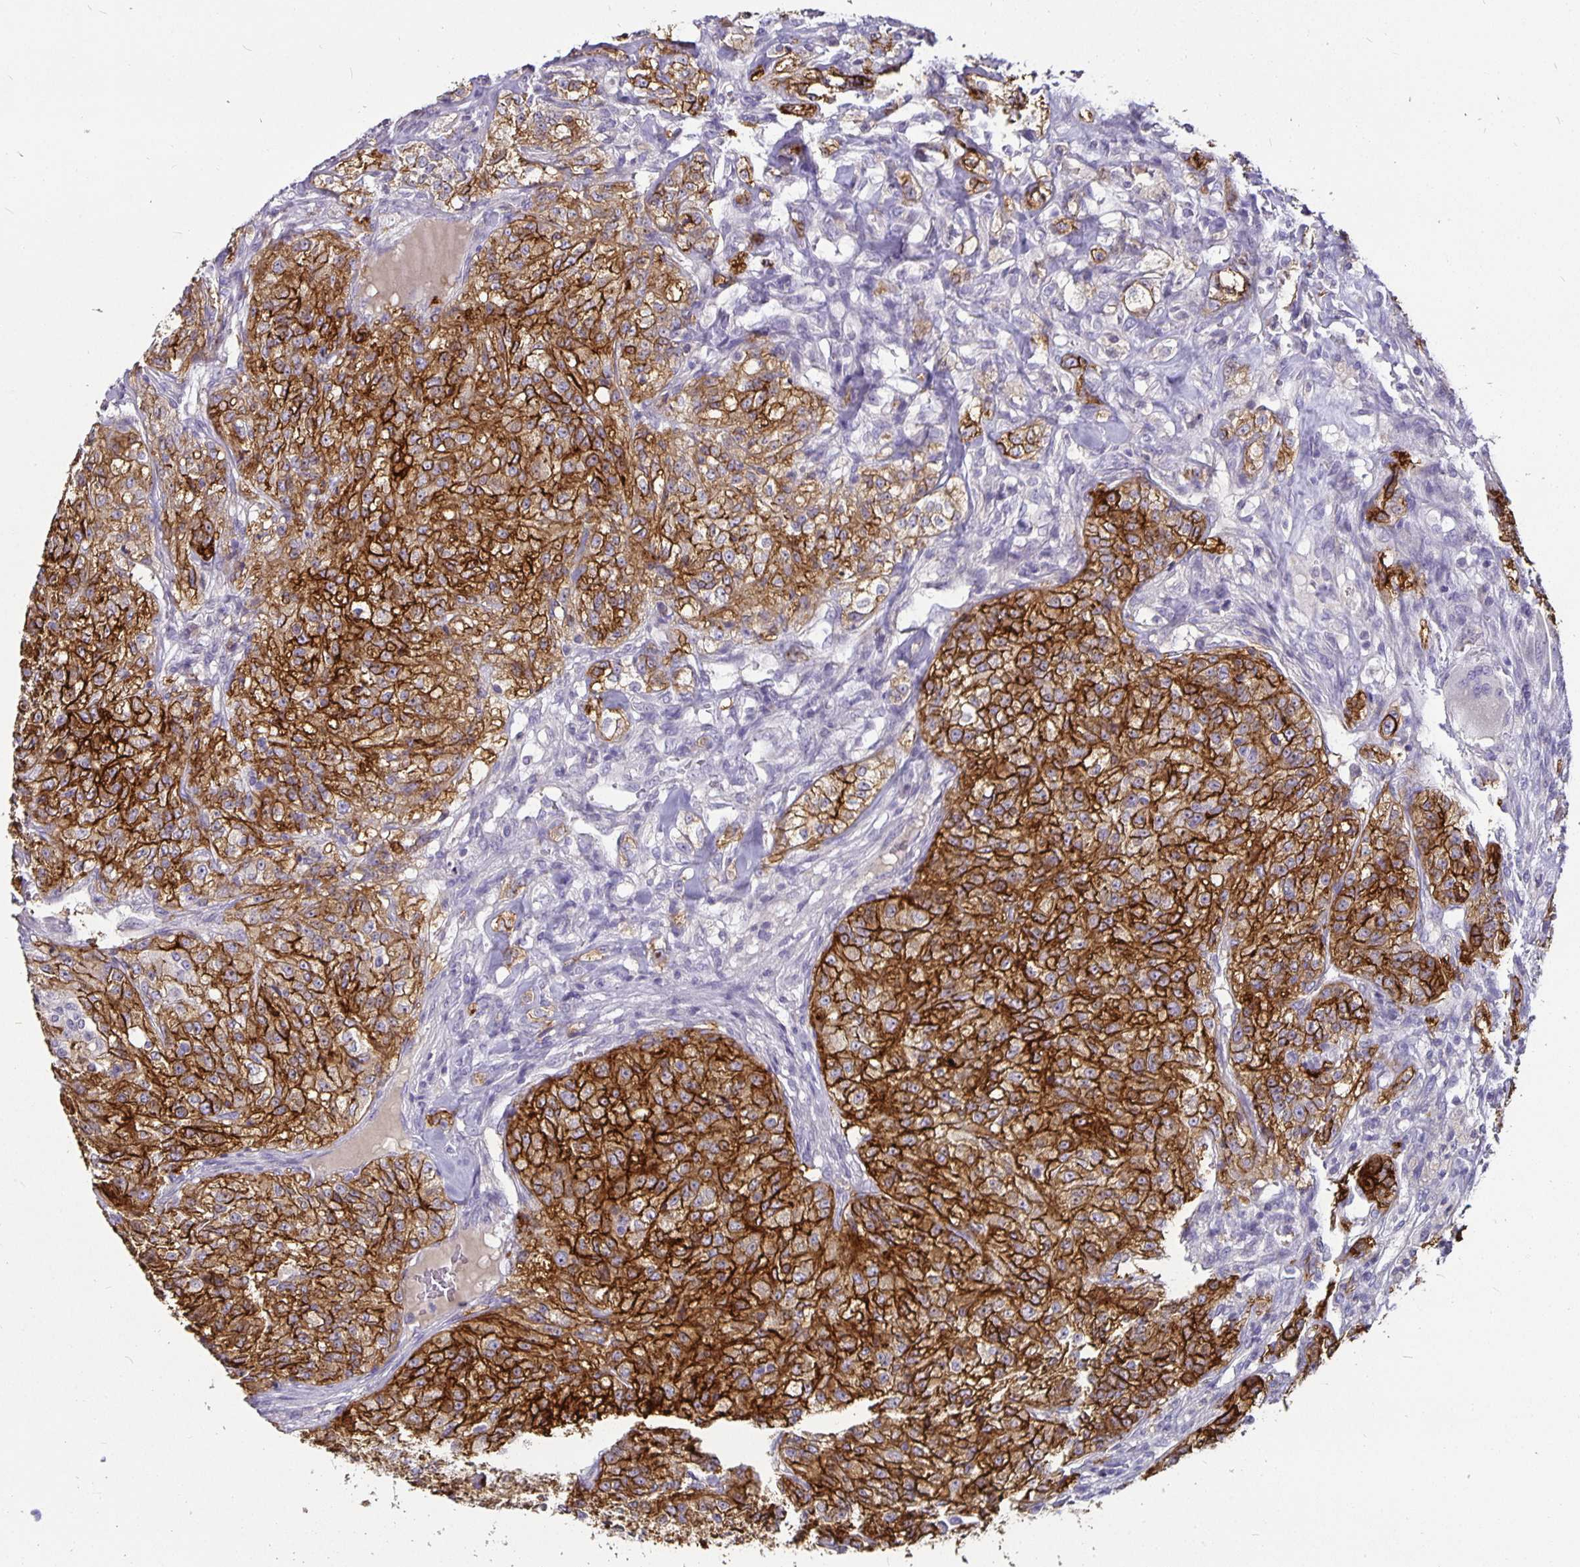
{"staining": {"intensity": "strong", "quantity": ">75%", "location": "cytoplasmic/membranous"}, "tissue": "renal cancer", "cell_type": "Tumor cells", "image_type": "cancer", "snomed": [{"axis": "morphology", "description": "Adenocarcinoma, NOS"}, {"axis": "topography", "description": "Kidney"}], "caption": "Renal cancer (adenocarcinoma) was stained to show a protein in brown. There is high levels of strong cytoplasmic/membranous positivity in approximately >75% of tumor cells. Nuclei are stained in blue.", "gene": "CA12", "patient": {"sex": "female", "age": 63}}